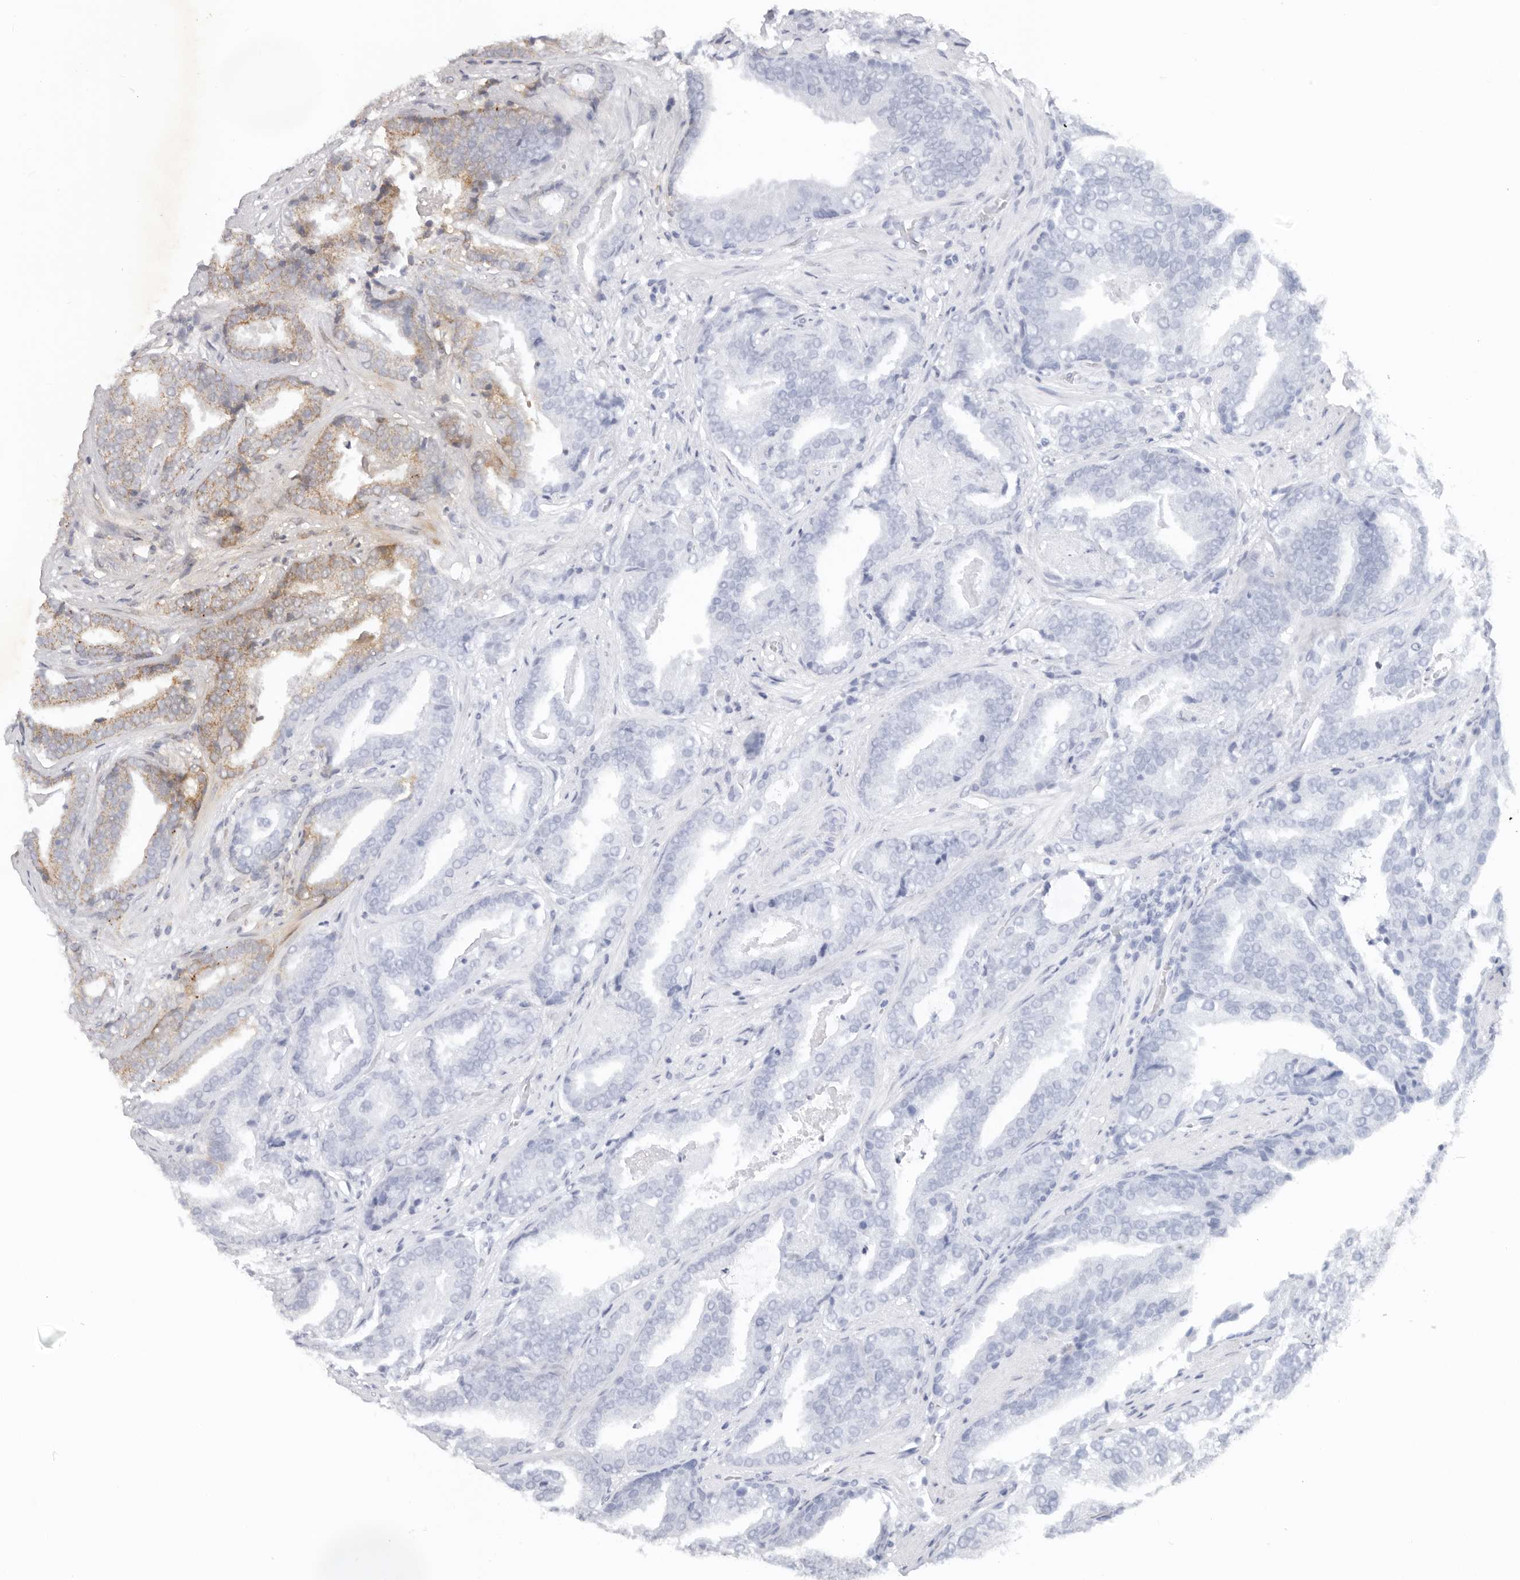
{"staining": {"intensity": "moderate", "quantity": "<25%", "location": "cytoplasmic/membranous"}, "tissue": "prostate cancer", "cell_type": "Tumor cells", "image_type": "cancer", "snomed": [{"axis": "morphology", "description": "Adenocarcinoma, Low grade"}, {"axis": "topography", "description": "Prostate"}], "caption": "Prostate low-grade adenocarcinoma tissue reveals moderate cytoplasmic/membranous expression in approximately <25% of tumor cells", "gene": "USP49", "patient": {"sex": "male", "age": 67}}